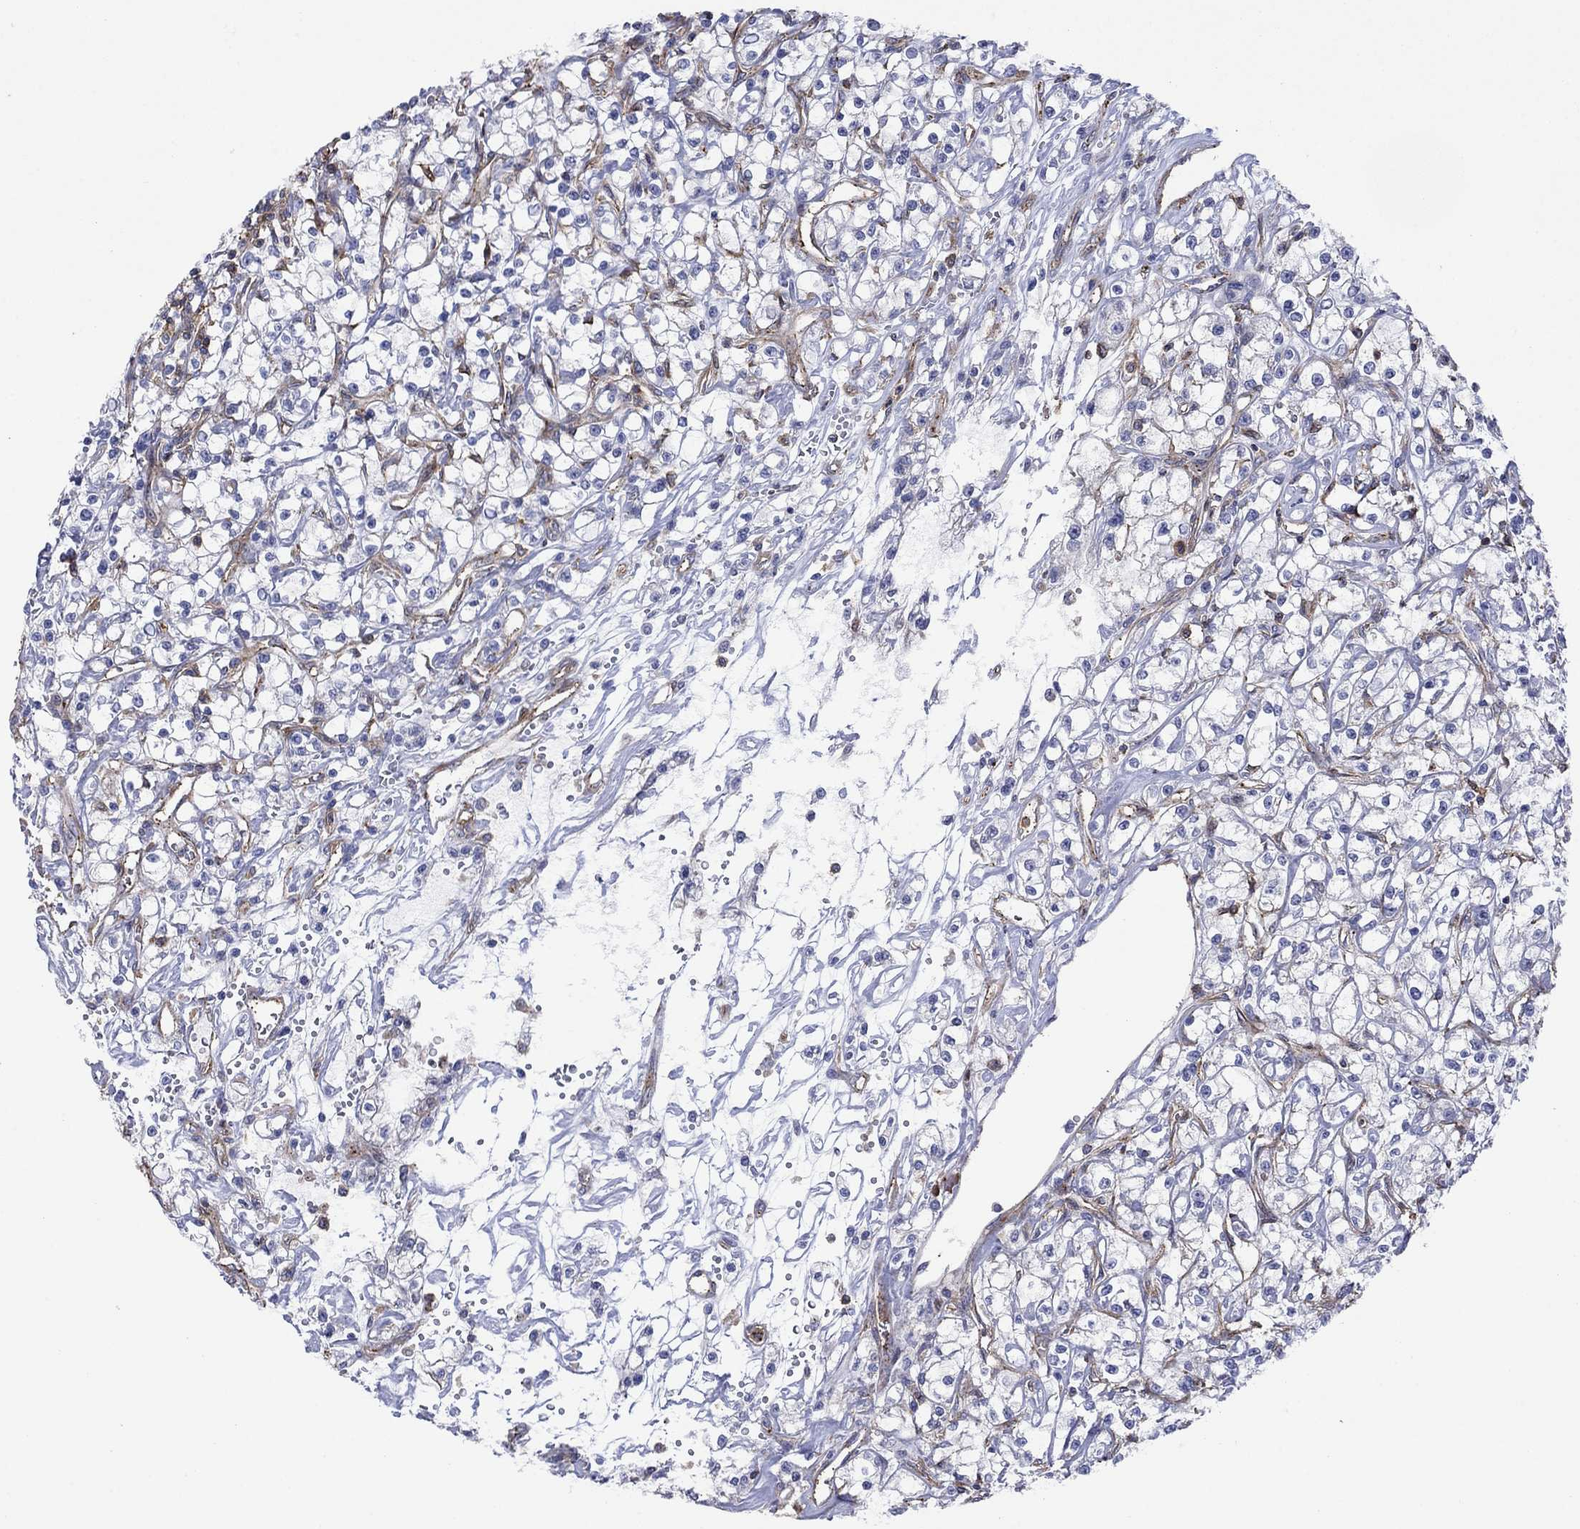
{"staining": {"intensity": "negative", "quantity": "none", "location": "none"}, "tissue": "renal cancer", "cell_type": "Tumor cells", "image_type": "cancer", "snomed": [{"axis": "morphology", "description": "Adenocarcinoma, NOS"}, {"axis": "topography", "description": "Kidney"}], "caption": "Renal adenocarcinoma was stained to show a protein in brown. There is no significant positivity in tumor cells.", "gene": "PAG1", "patient": {"sex": "female", "age": 59}}